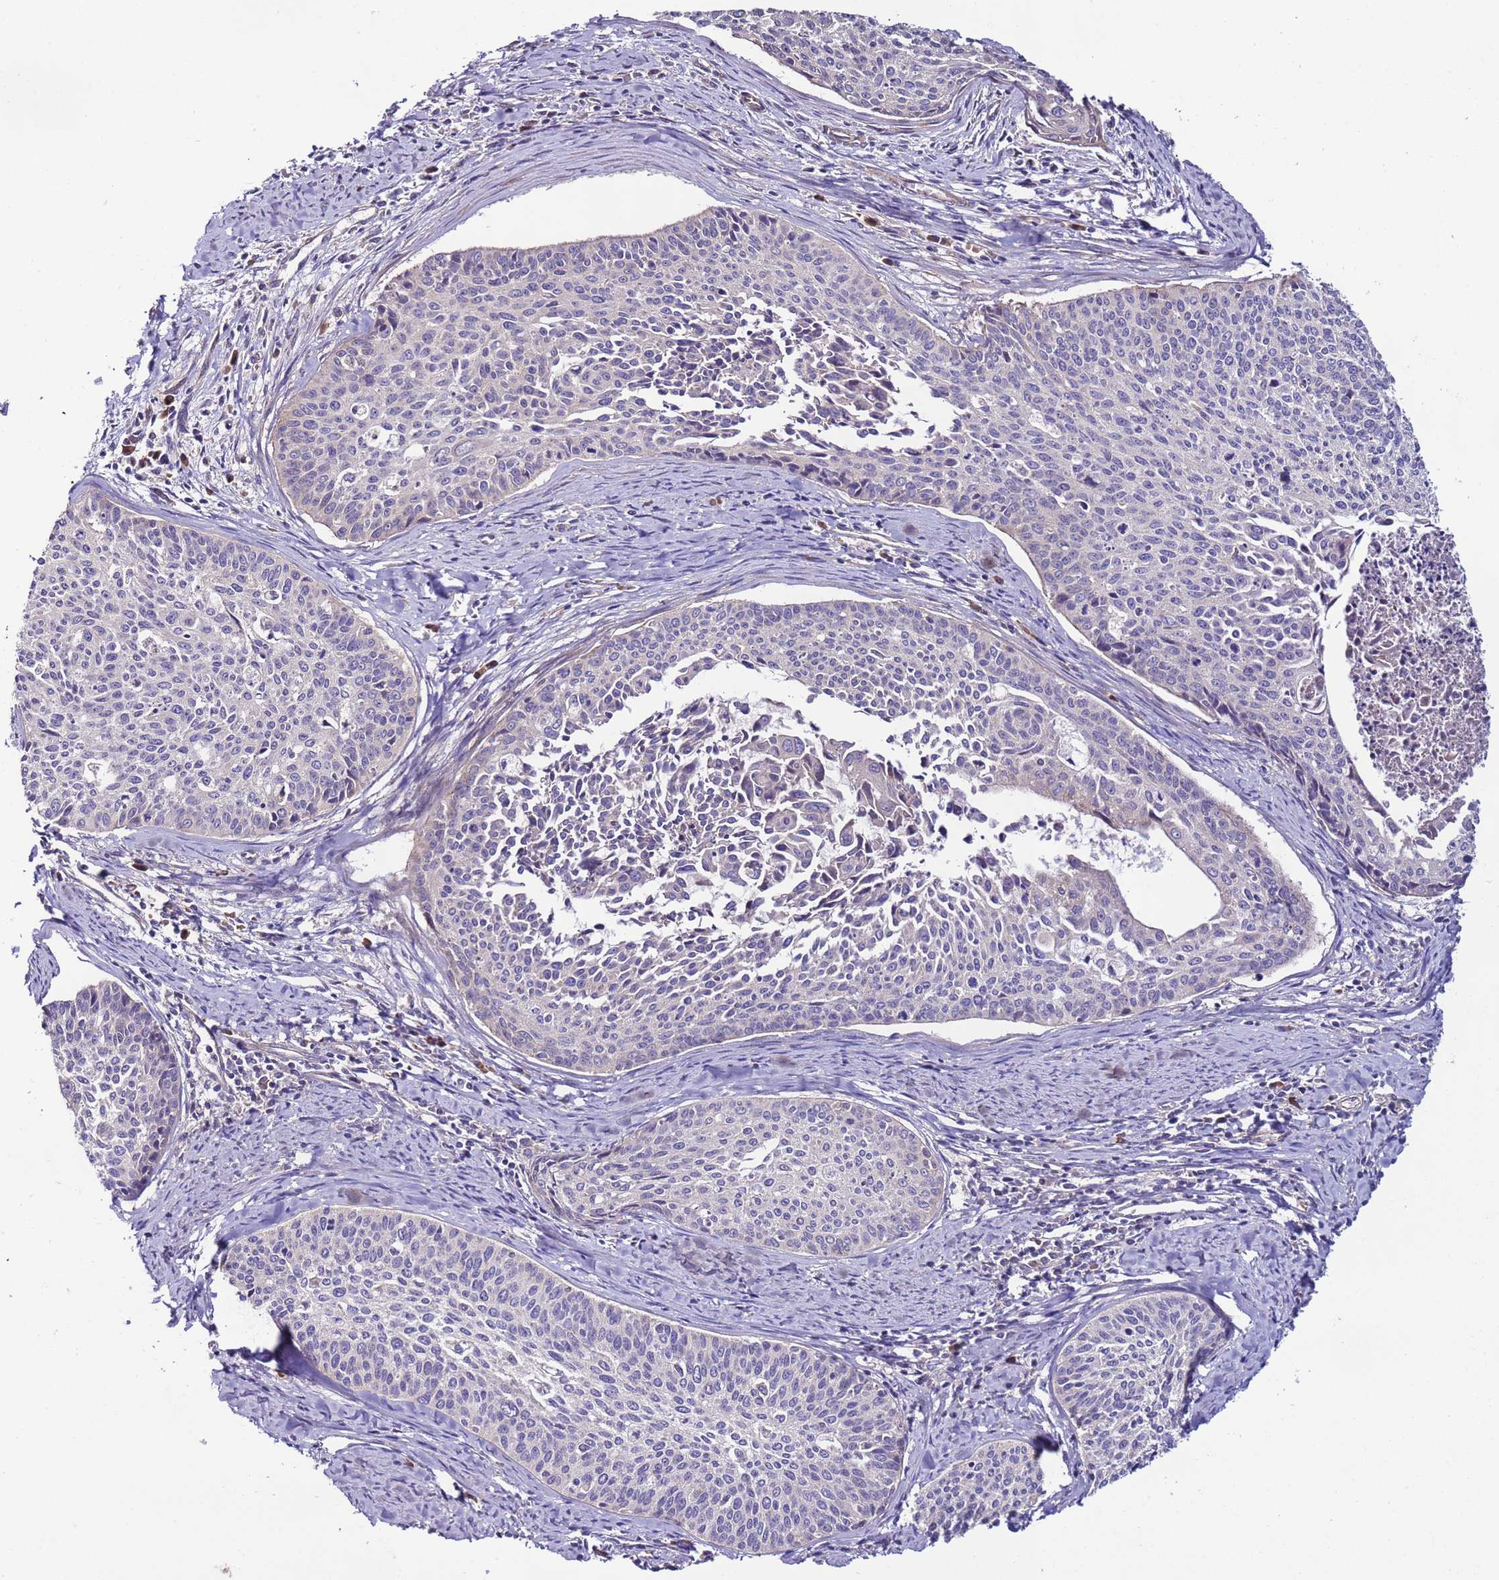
{"staining": {"intensity": "negative", "quantity": "none", "location": "none"}, "tissue": "cervical cancer", "cell_type": "Tumor cells", "image_type": "cancer", "snomed": [{"axis": "morphology", "description": "Squamous cell carcinoma, NOS"}, {"axis": "topography", "description": "Cervix"}], "caption": "Histopathology image shows no significant protein positivity in tumor cells of squamous cell carcinoma (cervical).", "gene": "SPCS1", "patient": {"sex": "female", "age": 55}}